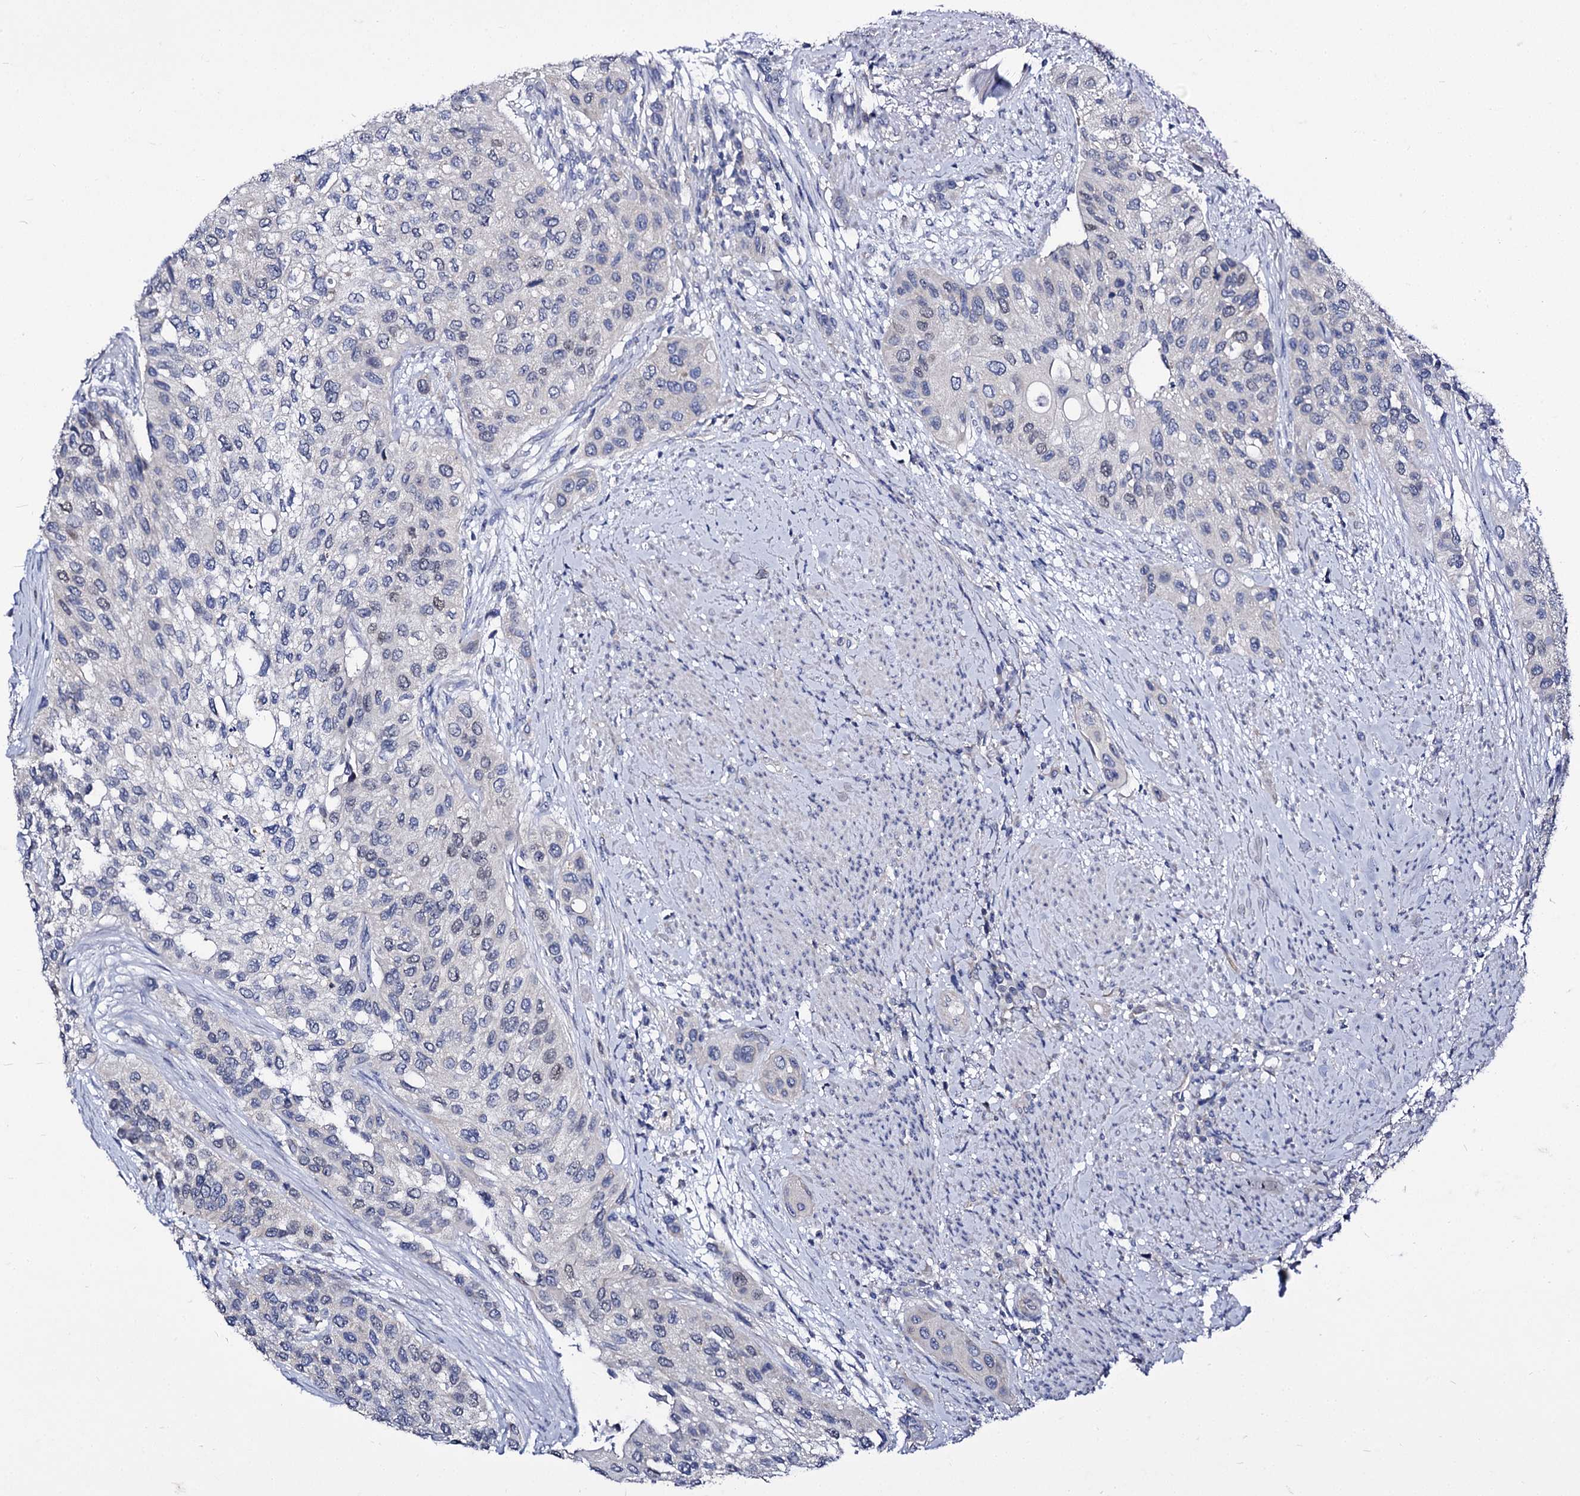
{"staining": {"intensity": "negative", "quantity": "none", "location": "none"}, "tissue": "urothelial cancer", "cell_type": "Tumor cells", "image_type": "cancer", "snomed": [{"axis": "morphology", "description": "Normal tissue, NOS"}, {"axis": "morphology", "description": "Urothelial carcinoma, High grade"}, {"axis": "topography", "description": "Vascular tissue"}, {"axis": "topography", "description": "Urinary bladder"}], "caption": "A micrograph of urothelial cancer stained for a protein displays no brown staining in tumor cells.", "gene": "PANX2", "patient": {"sex": "female", "age": 56}}